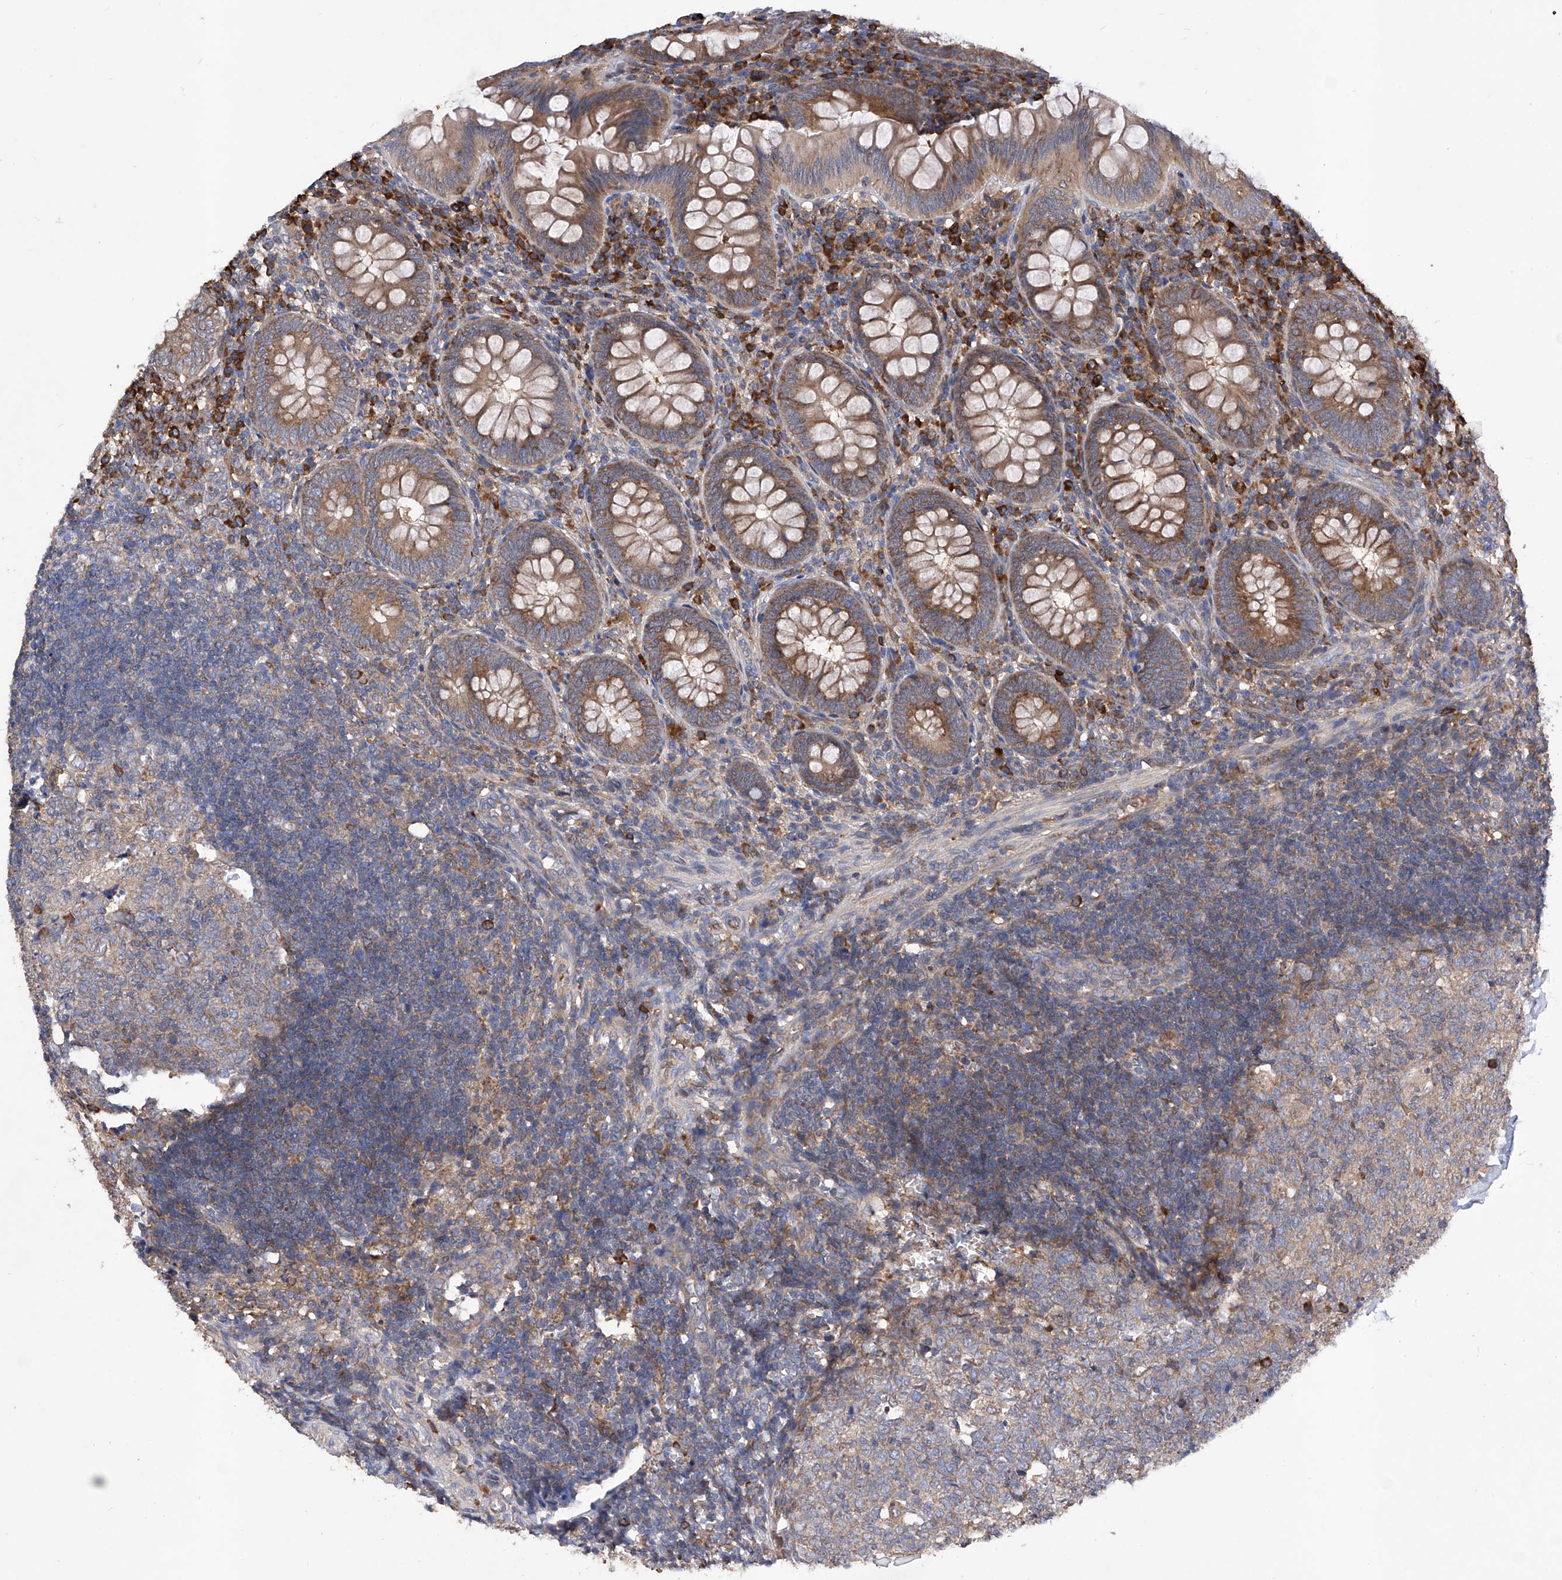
{"staining": {"intensity": "moderate", "quantity": ">75%", "location": "cytoplasmic/membranous"}, "tissue": "appendix", "cell_type": "Glandular cells", "image_type": "normal", "snomed": [{"axis": "morphology", "description": "Normal tissue, NOS"}, {"axis": "topography", "description": "Appendix"}], "caption": "Immunohistochemistry (IHC) micrograph of normal human appendix stained for a protein (brown), which shows medium levels of moderate cytoplasmic/membranous staining in approximately >75% of glandular cells.", "gene": "INPP5B", "patient": {"sex": "male", "age": 14}}